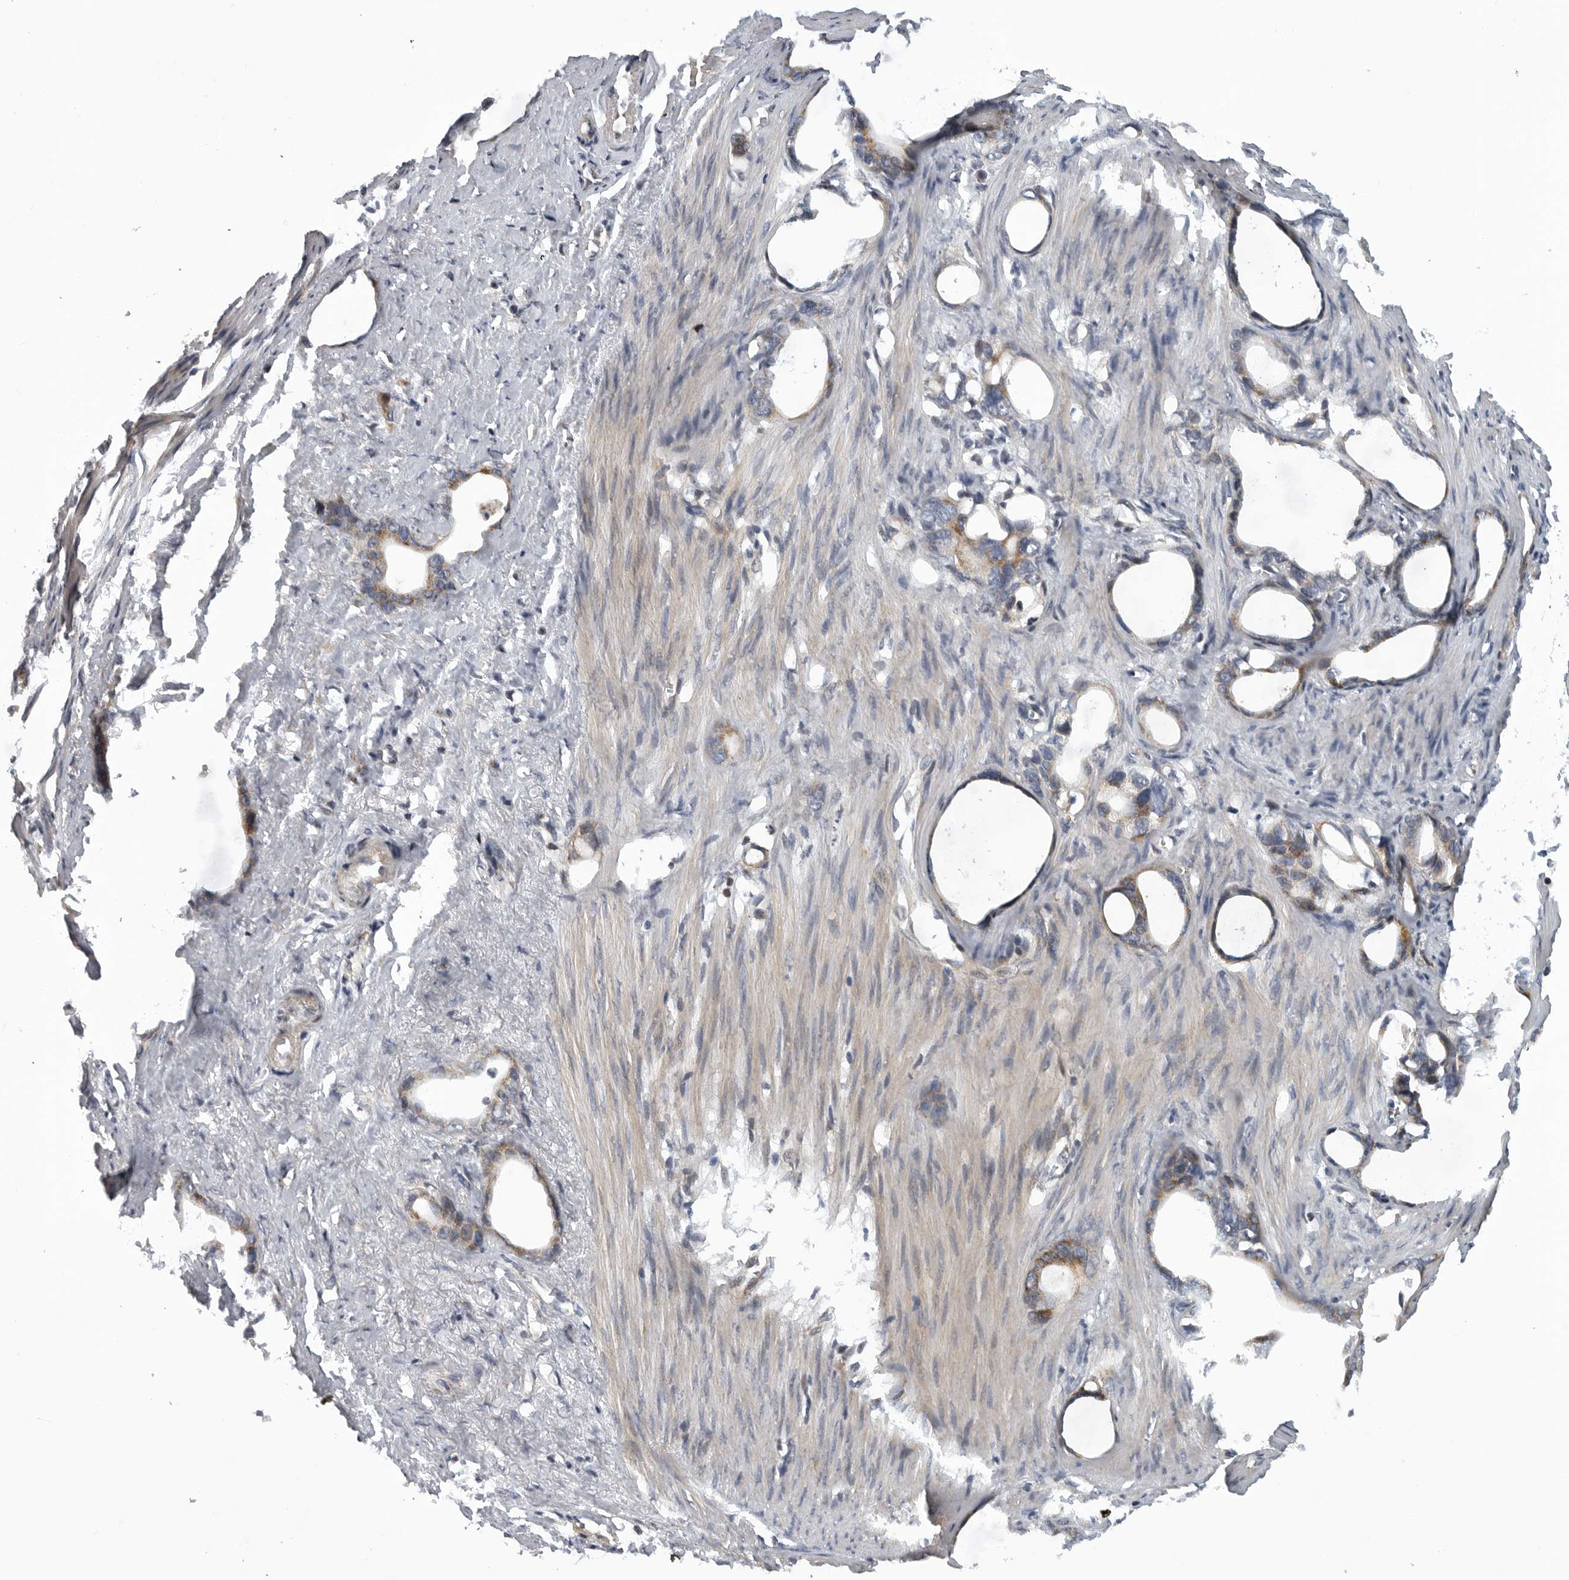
{"staining": {"intensity": "moderate", "quantity": "25%-75%", "location": "cytoplasmic/membranous"}, "tissue": "stomach cancer", "cell_type": "Tumor cells", "image_type": "cancer", "snomed": [{"axis": "morphology", "description": "Adenocarcinoma, NOS"}, {"axis": "topography", "description": "Stomach"}], "caption": "IHC (DAB (3,3'-diaminobenzidine)) staining of human stomach cancer exhibits moderate cytoplasmic/membranous protein staining in approximately 25%-75% of tumor cells.", "gene": "TMPRSS11F", "patient": {"sex": "female", "age": 75}}